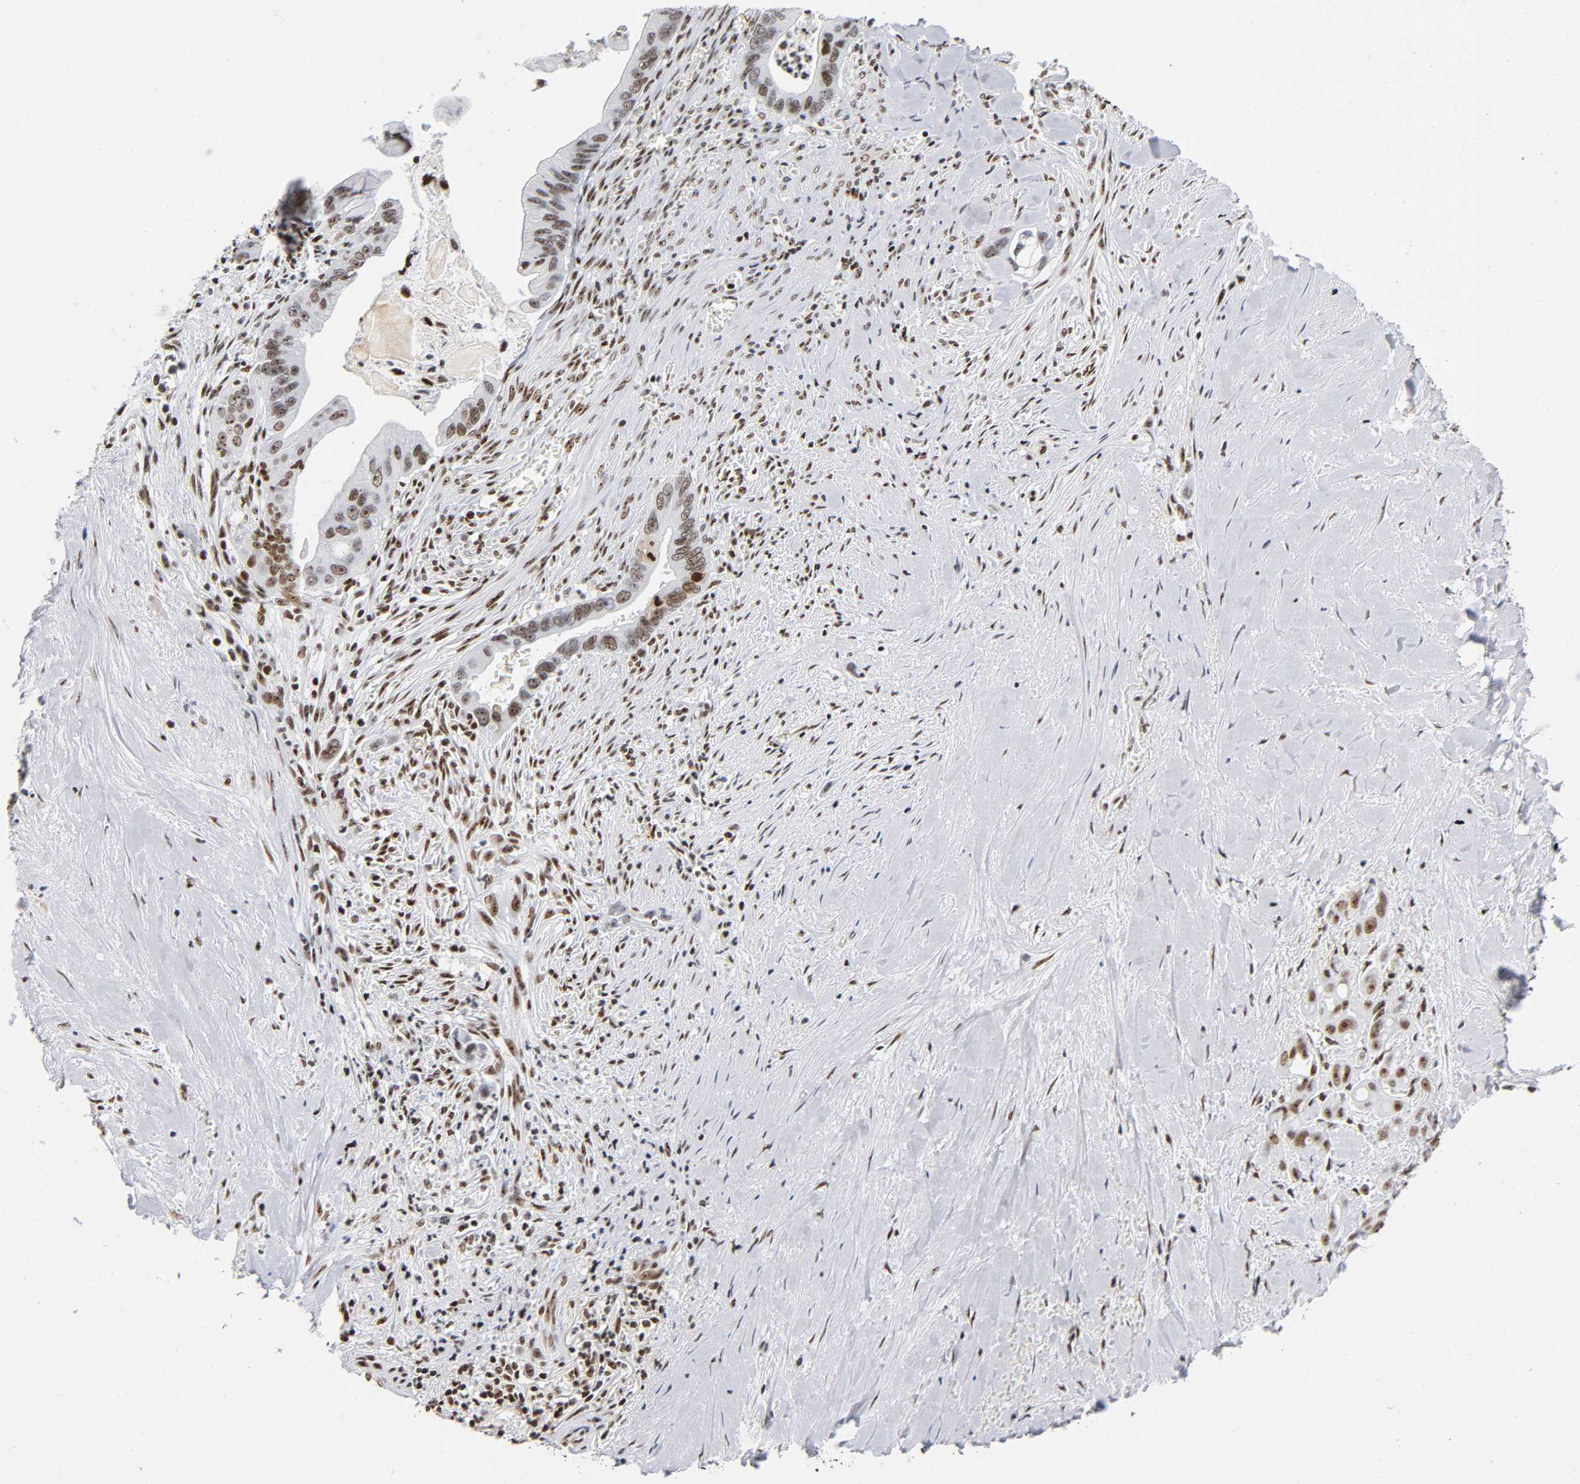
{"staining": {"intensity": "moderate", "quantity": ">75%", "location": "nuclear"}, "tissue": "pancreatic cancer", "cell_type": "Tumor cells", "image_type": "cancer", "snomed": [{"axis": "morphology", "description": "Adenocarcinoma, NOS"}, {"axis": "topography", "description": "Pancreas"}], "caption": "This is an image of IHC staining of pancreatic cancer, which shows moderate positivity in the nuclear of tumor cells.", "gene": "UBTF", "patient": {"sex": "male", "age": 59}}